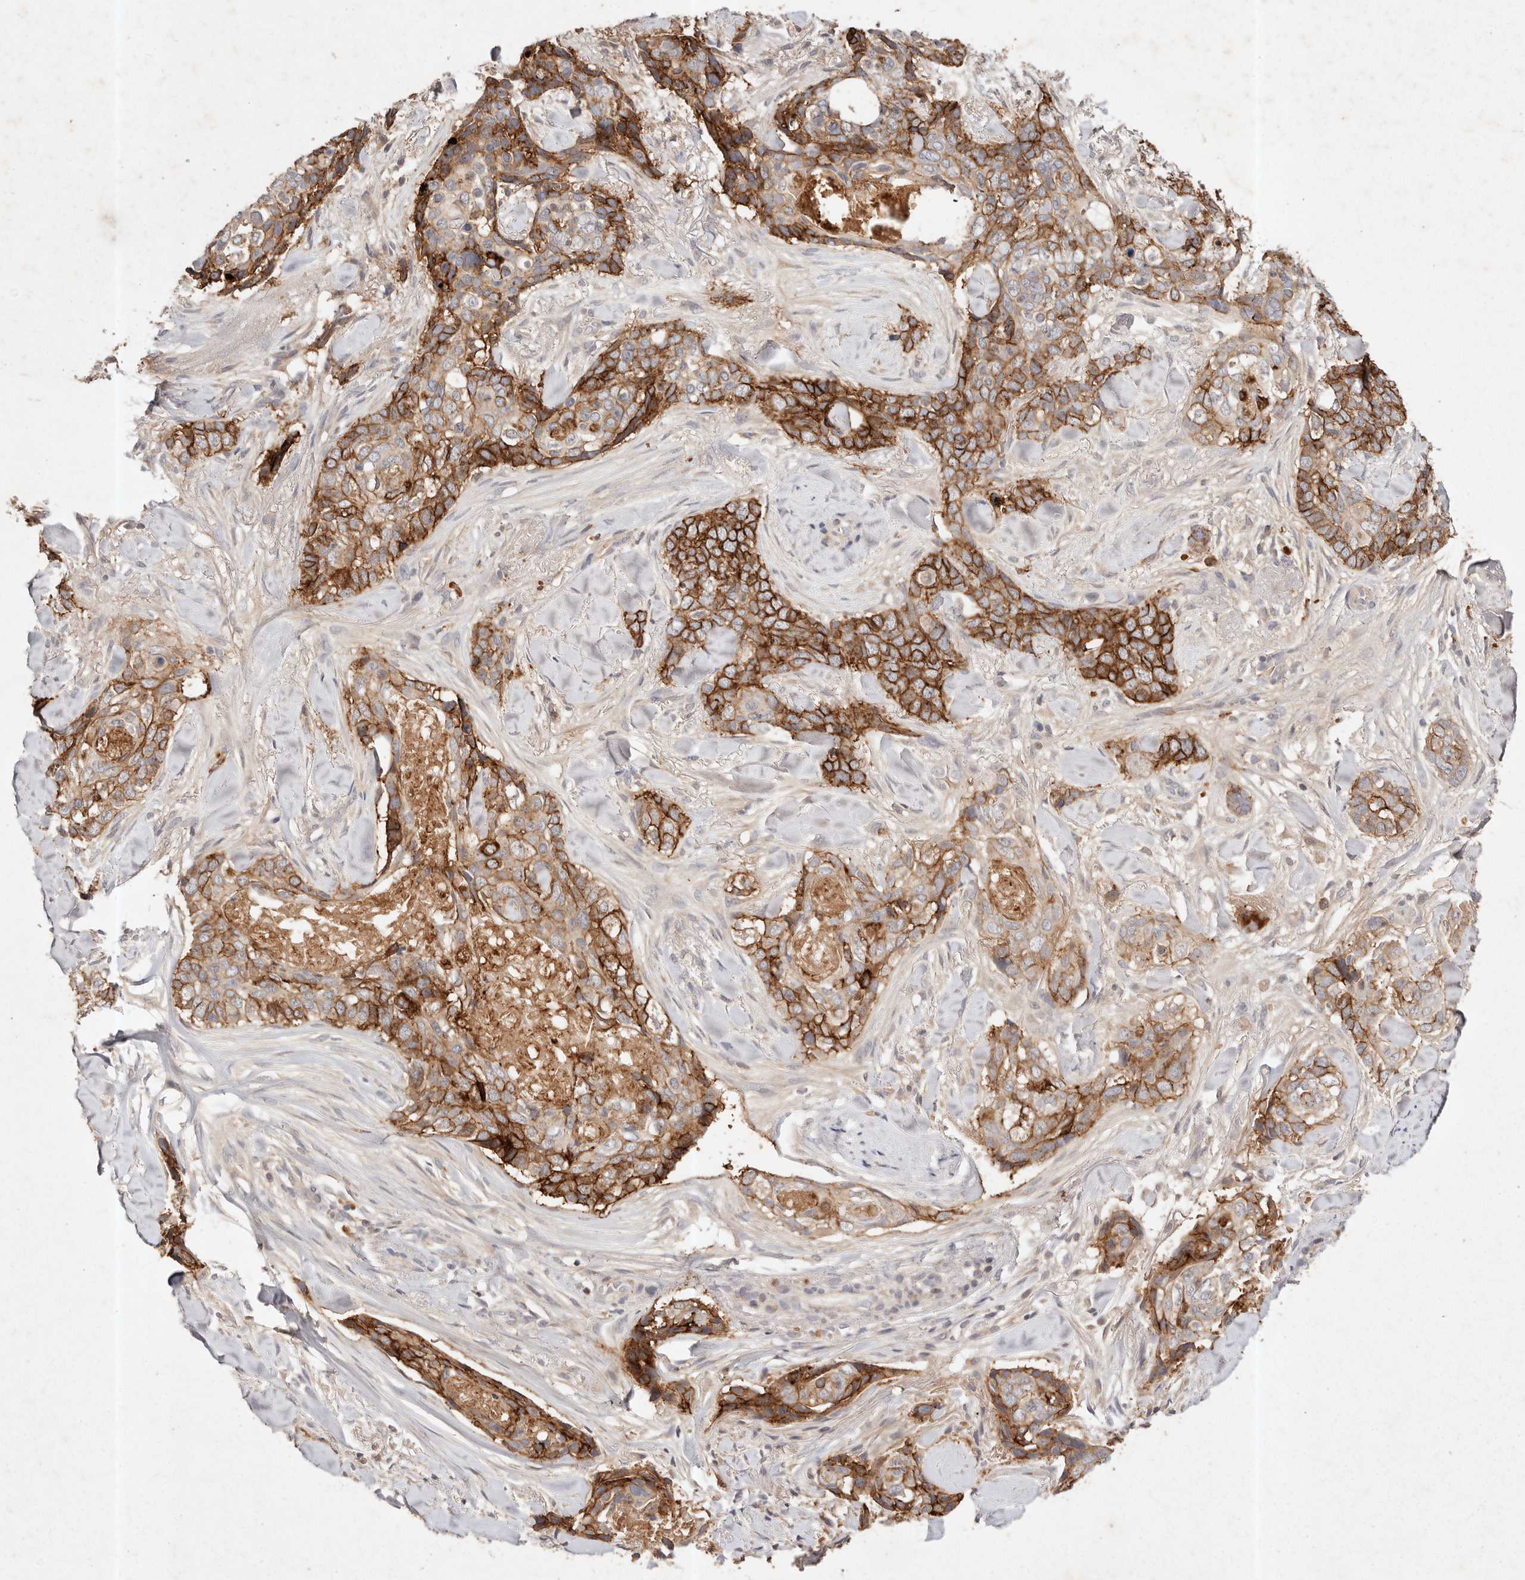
{"staining": {"intensity": "strong", "quantity": ">75%", "location": "cytoplasmic/membranous"}, "tissue": "skin cancer", "cell_type": "Tumor cells", "image_type": "cancer", "snomed": [{"axis": "morphology", "description": "Basal cell carcinoma"}, {"axis": "topography", "description": "Skin"}], "caption": "Protein expression analysis of human skin cancer (basal cell carcinoma) reveals strong cytoplasmic/membranous staining in approximately >75% of tumor cells.", "gene": "CXADR", "patient": {"sex": "female", "age": 82}}